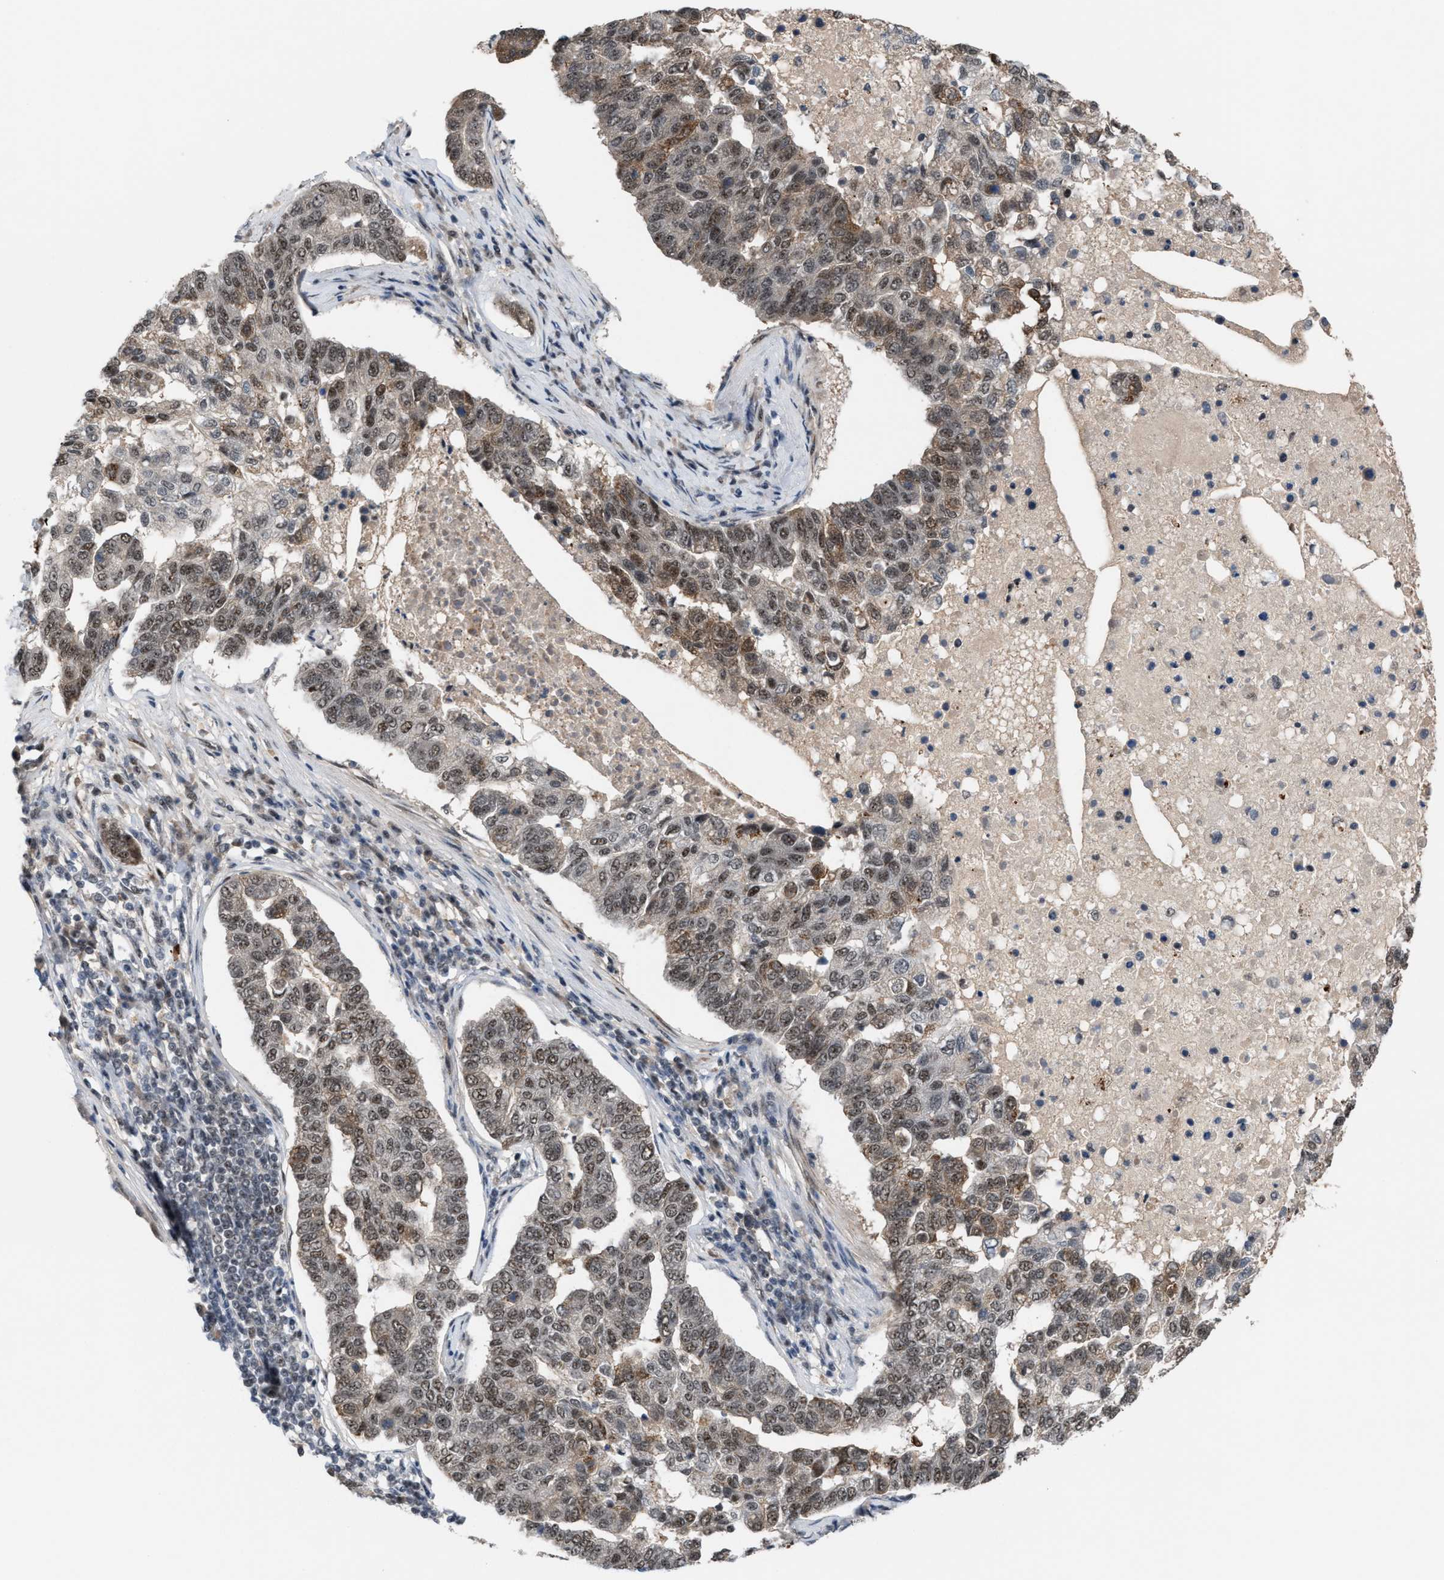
{"staining": {"intensity": "strong", "quantity": "25%-75%", "location": "cytoplasmic/membranous,nuclear"}, "tissue": "pancreatic cancer", "cell_type": "Tumor cells", "image_type": "cancer", "snomed": [{"axis": "morphology", "description": "Adenocarcinoma, NOS"}, {"axis": "topography", "description": "Pancreas"}], "caption": "Brown immunohistochemical staining in human pancreatic cancer (adenocarcinoma) displays strong cytoplasmic/membranous and nuclear expression in about 25%-75% of tumor cells.", "gene": "PRPF4", "patient": {"sex": "female", "age": 61}}